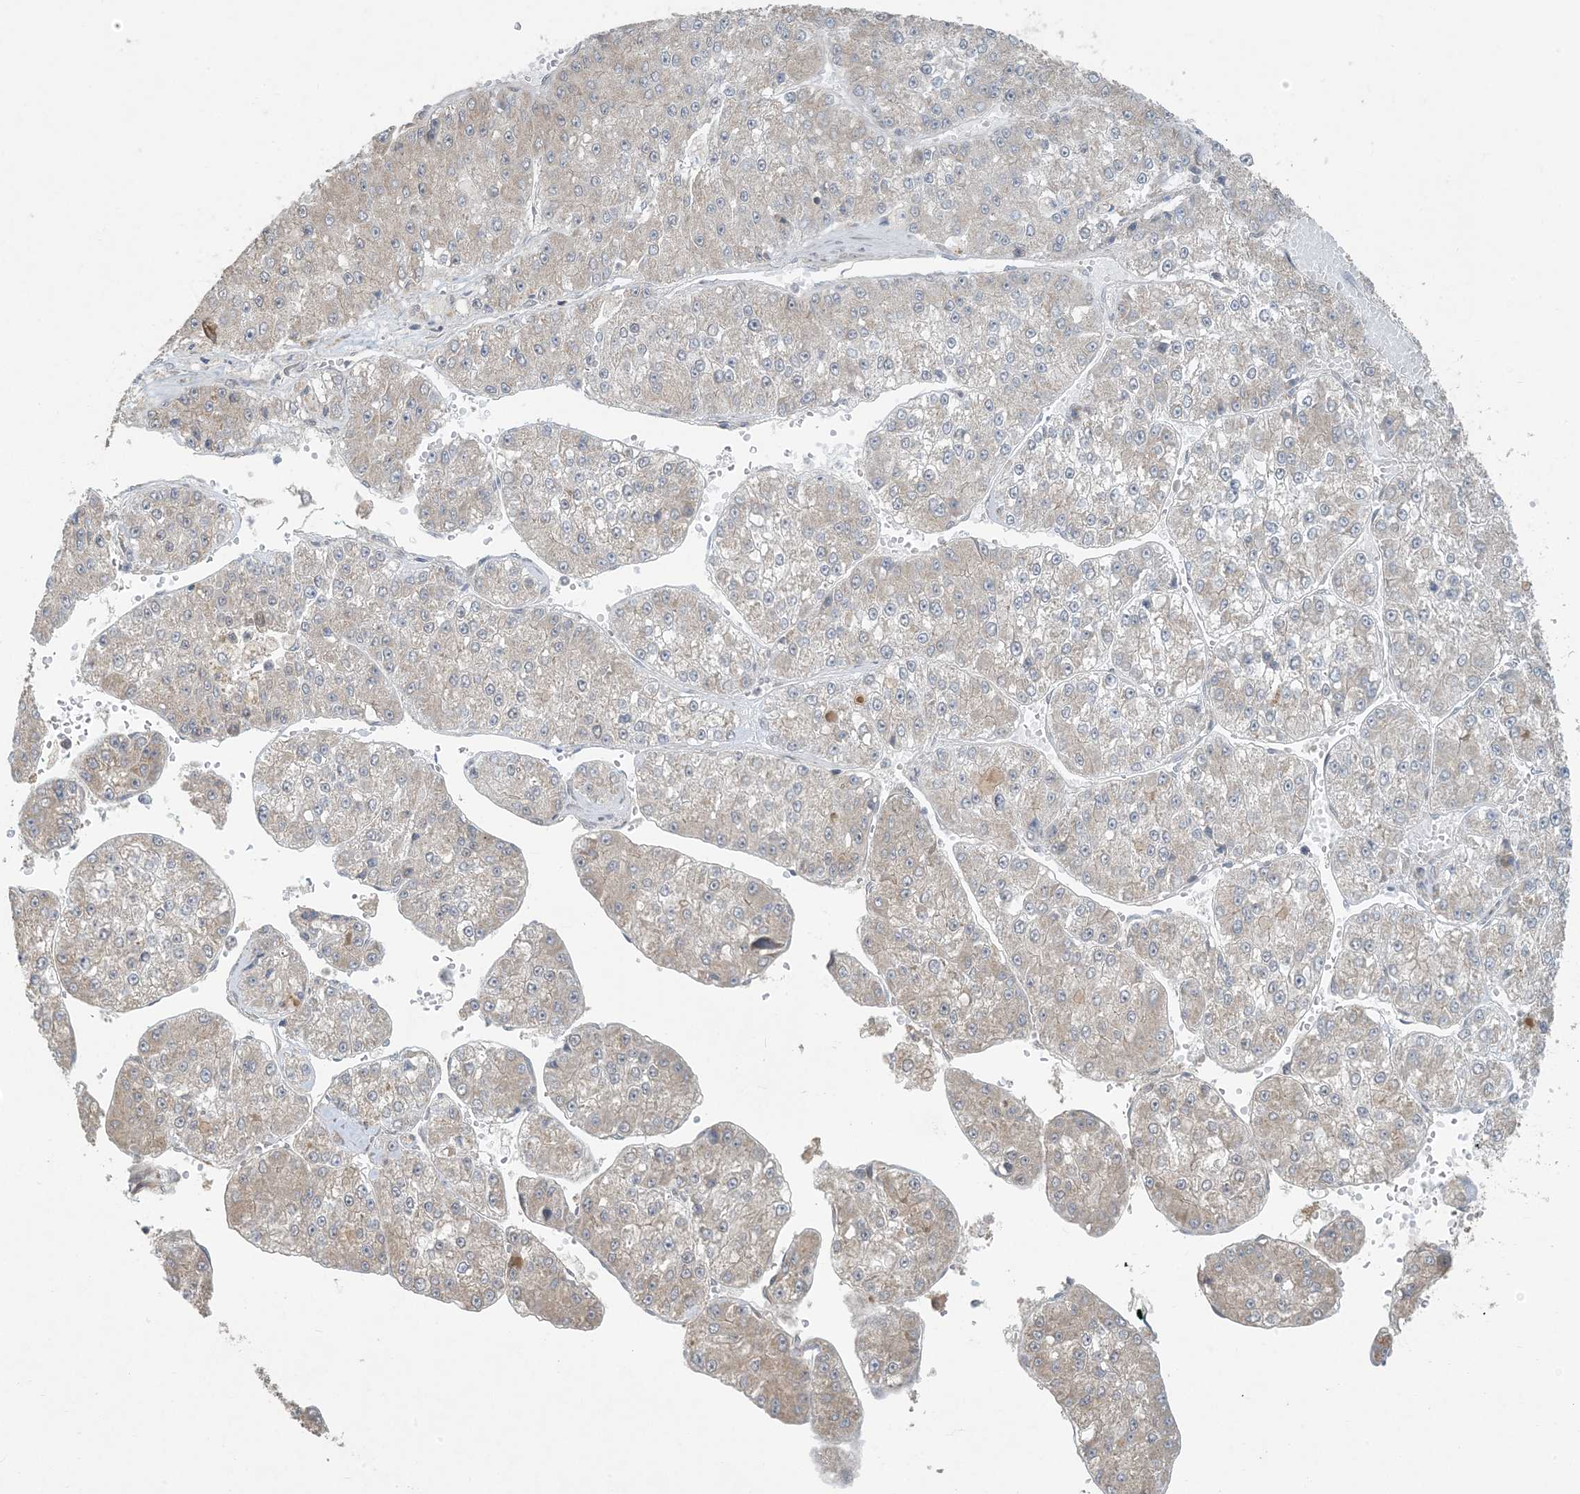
{"staining": {"intensity": "weak", "quantity": "25%-75%", "location": "cytoplasmic/membranous"}, "tissue": "liver cancer", "cell_type": "Tumor cells", "image_type": "cancer", "snomed": [{"axis": "morphology", "description": "Carcinoma, Hepatocellular, NOS"}, {"axis": "topography", "description": "Liver"}], "caption": "A brown stain highlights weak cytoplasmic/membranous staining of a protein in hepatocellular carcinoma (liver) tumor cells.", "gene": "BCORL1", "patient": {"sex": "female", "age": 73}}